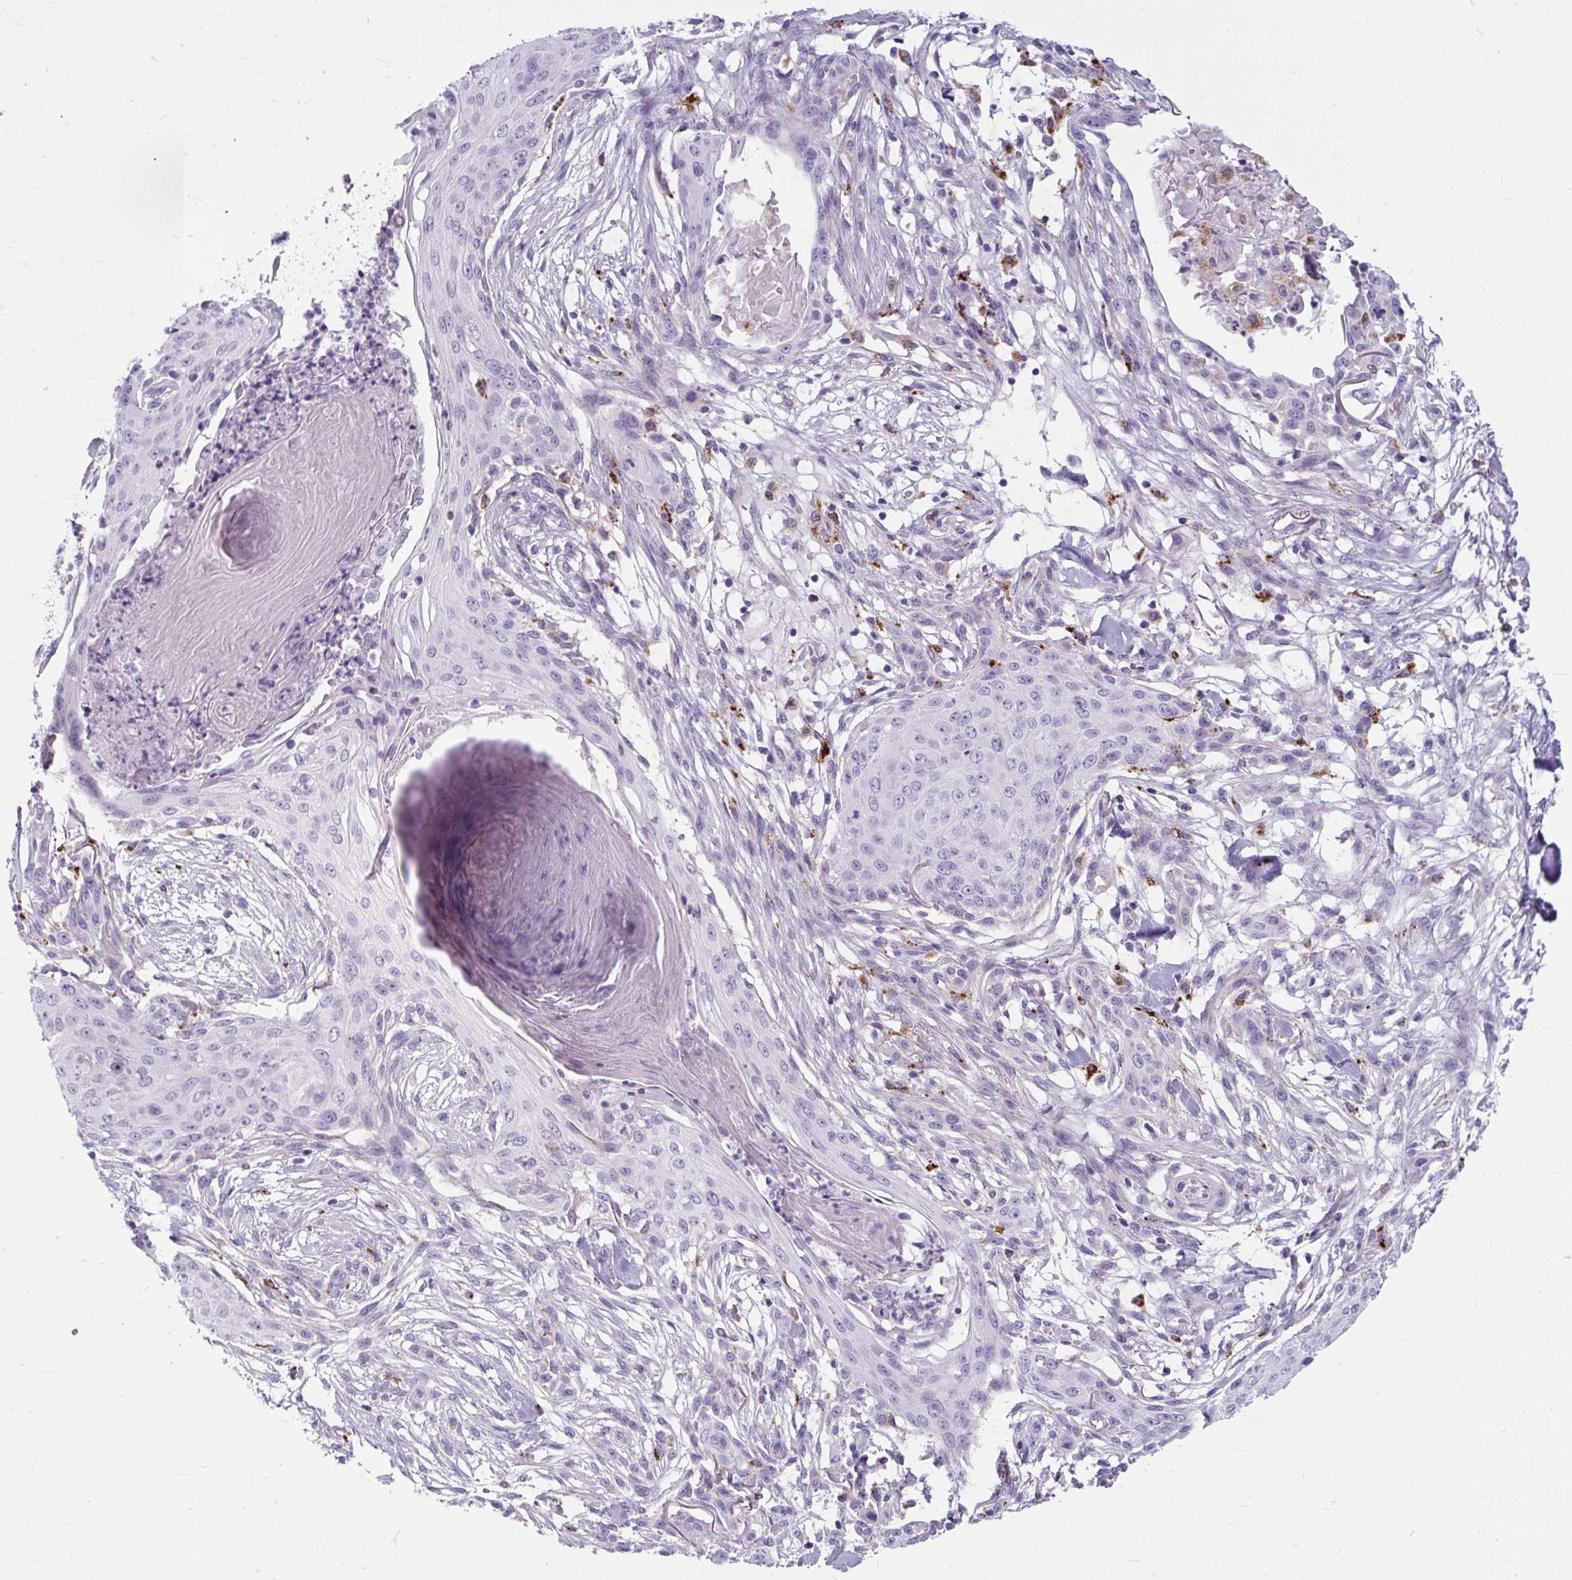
{"staining": {"intensity": "negative", "quantity": "none", "location": "none"}, "tissue": "skin cancer", "cell_type": "Tumor cells", "image_type": "cancer", "snomed": [{"axis": "morphology", "description": "Squamous cell carcinoma, NOS"}, {"axis": "topography", "description": "Skin"}], "caption": "Skin squamous cell carcinoma was stained to show a protein in brown. There is no significant staining in tumor cells.", "gene": "CTSZ", "patient": {"sex": "female", "age": 59}}